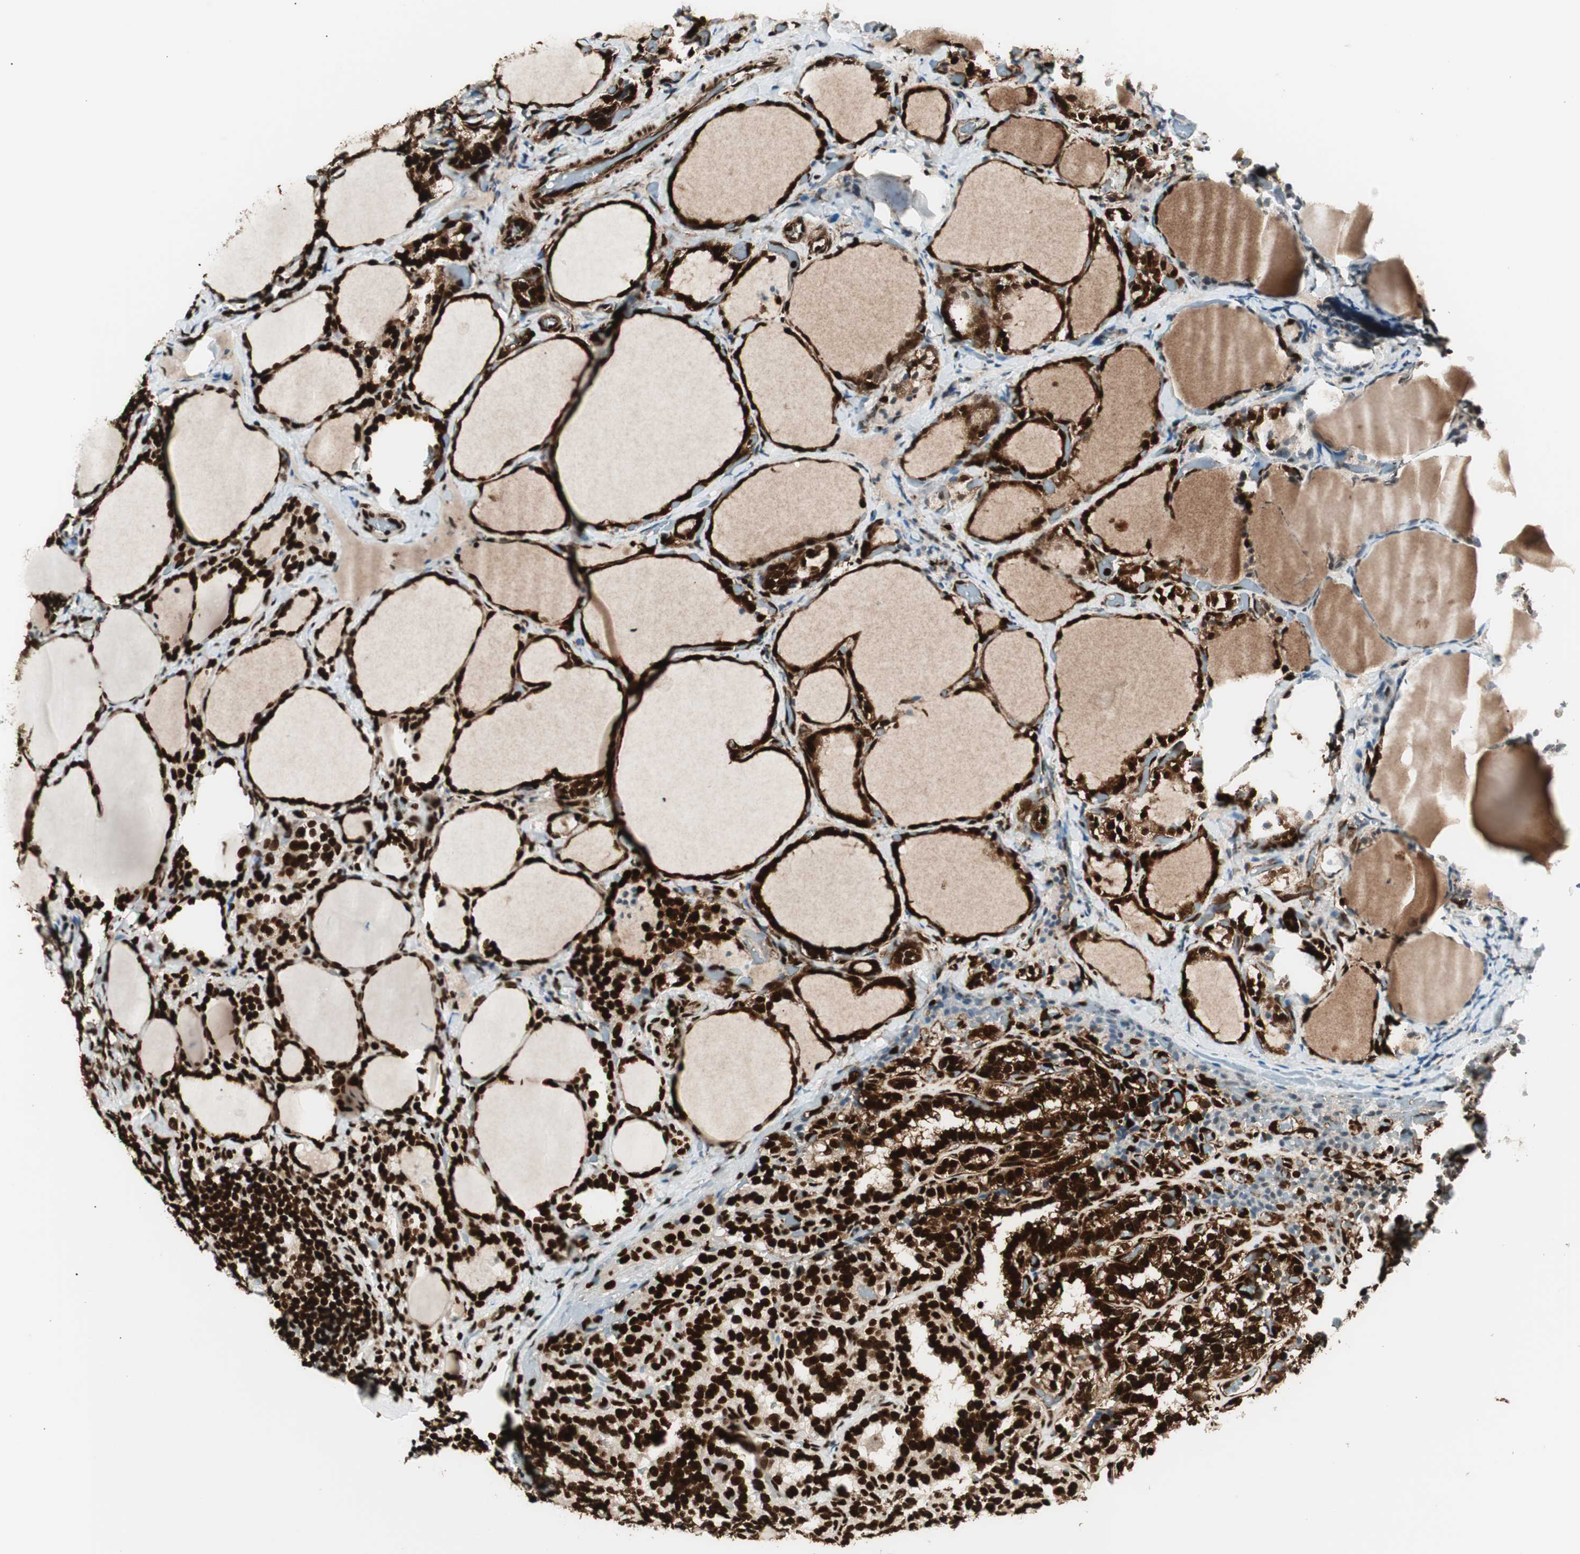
{"staining": {"intensity": "strong", "quantity": ">75%", "location": "nuclear"}, "tissue": "thyroid cancer", "cell_type": "Tumor cells", "image_type": "cancer", "snomed": [{"axis": "morphology", "description": "Normal tissue, NOS"}, {"axis": "morphology", "description": "Papillary adenocarcinoma, NOS"}, {"axis": "topography", "description": "Thyroid gland"}], "caption": "An image showing strong nuclear staining in about >75% of tumor cells in papillary adenocarcinoma (thyroid), as visualized by brown immunohistochemical staining.", "gene": "EWSR1", "patient": {"sex": "female", "age": 30}}